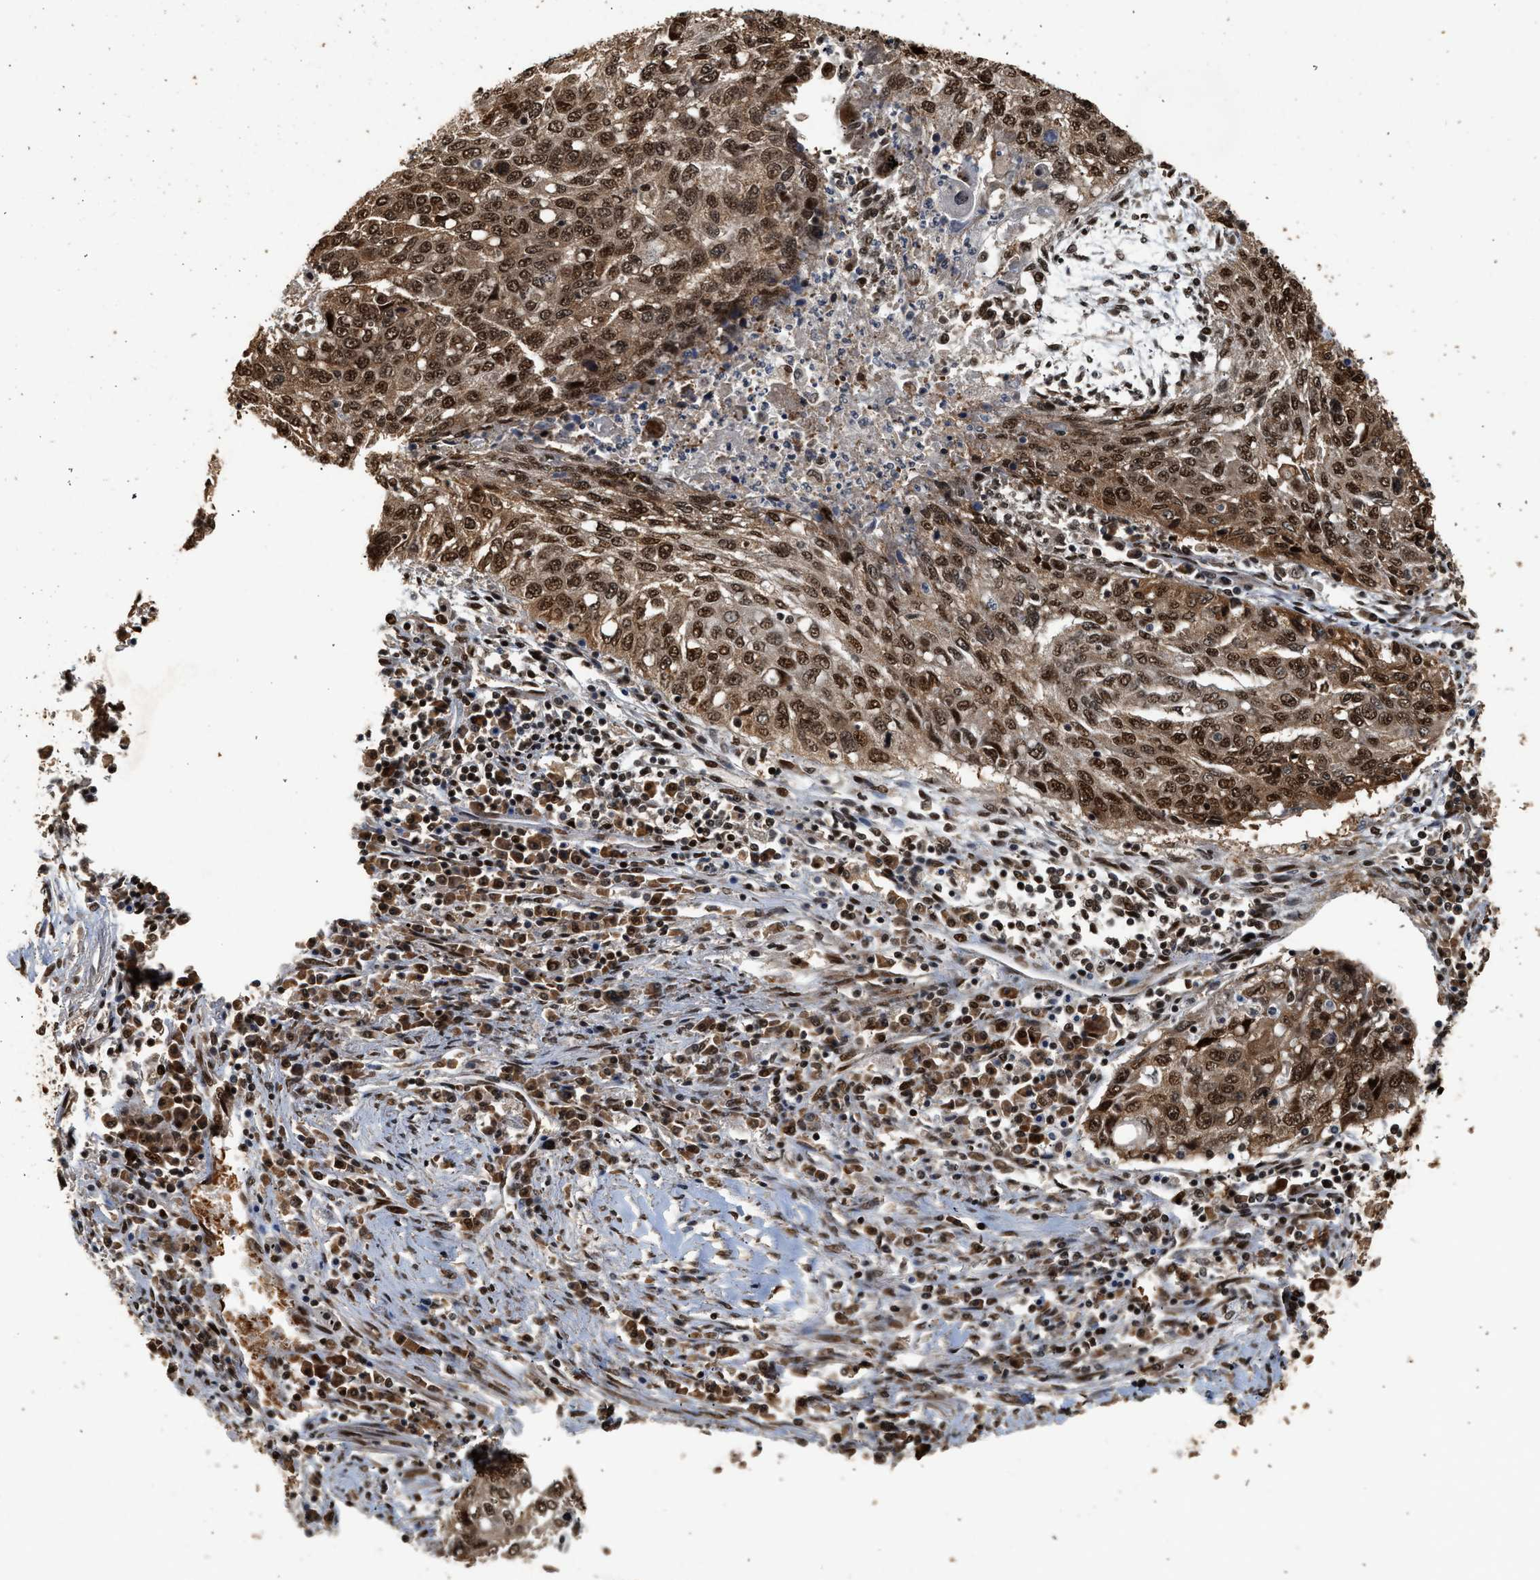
{"staining": {"intensity": "strong", "quantity": ">75%", "location": "nuclear"}, "tissue": "lung cancer", "cell_type": "Tumor cells", "image_type": "cancer", "snomed": [{"axis": "morphology", "description": "Squamous cell carcinoma, NOS"}, {"axis": "topography", "description": "Lung"}], "caption": "The photomicrograph exhibits a brown stain indicating the presence of a protein in the nuclear of tumor cells in lung squamous cell carcinoma. Using DAB (brown) and hematoxylin (blue) stains, captured at high magnification using brightfield microscopy.", "gene": "PPP4R3B", "patient": {"sex": "female", "age": 63}}